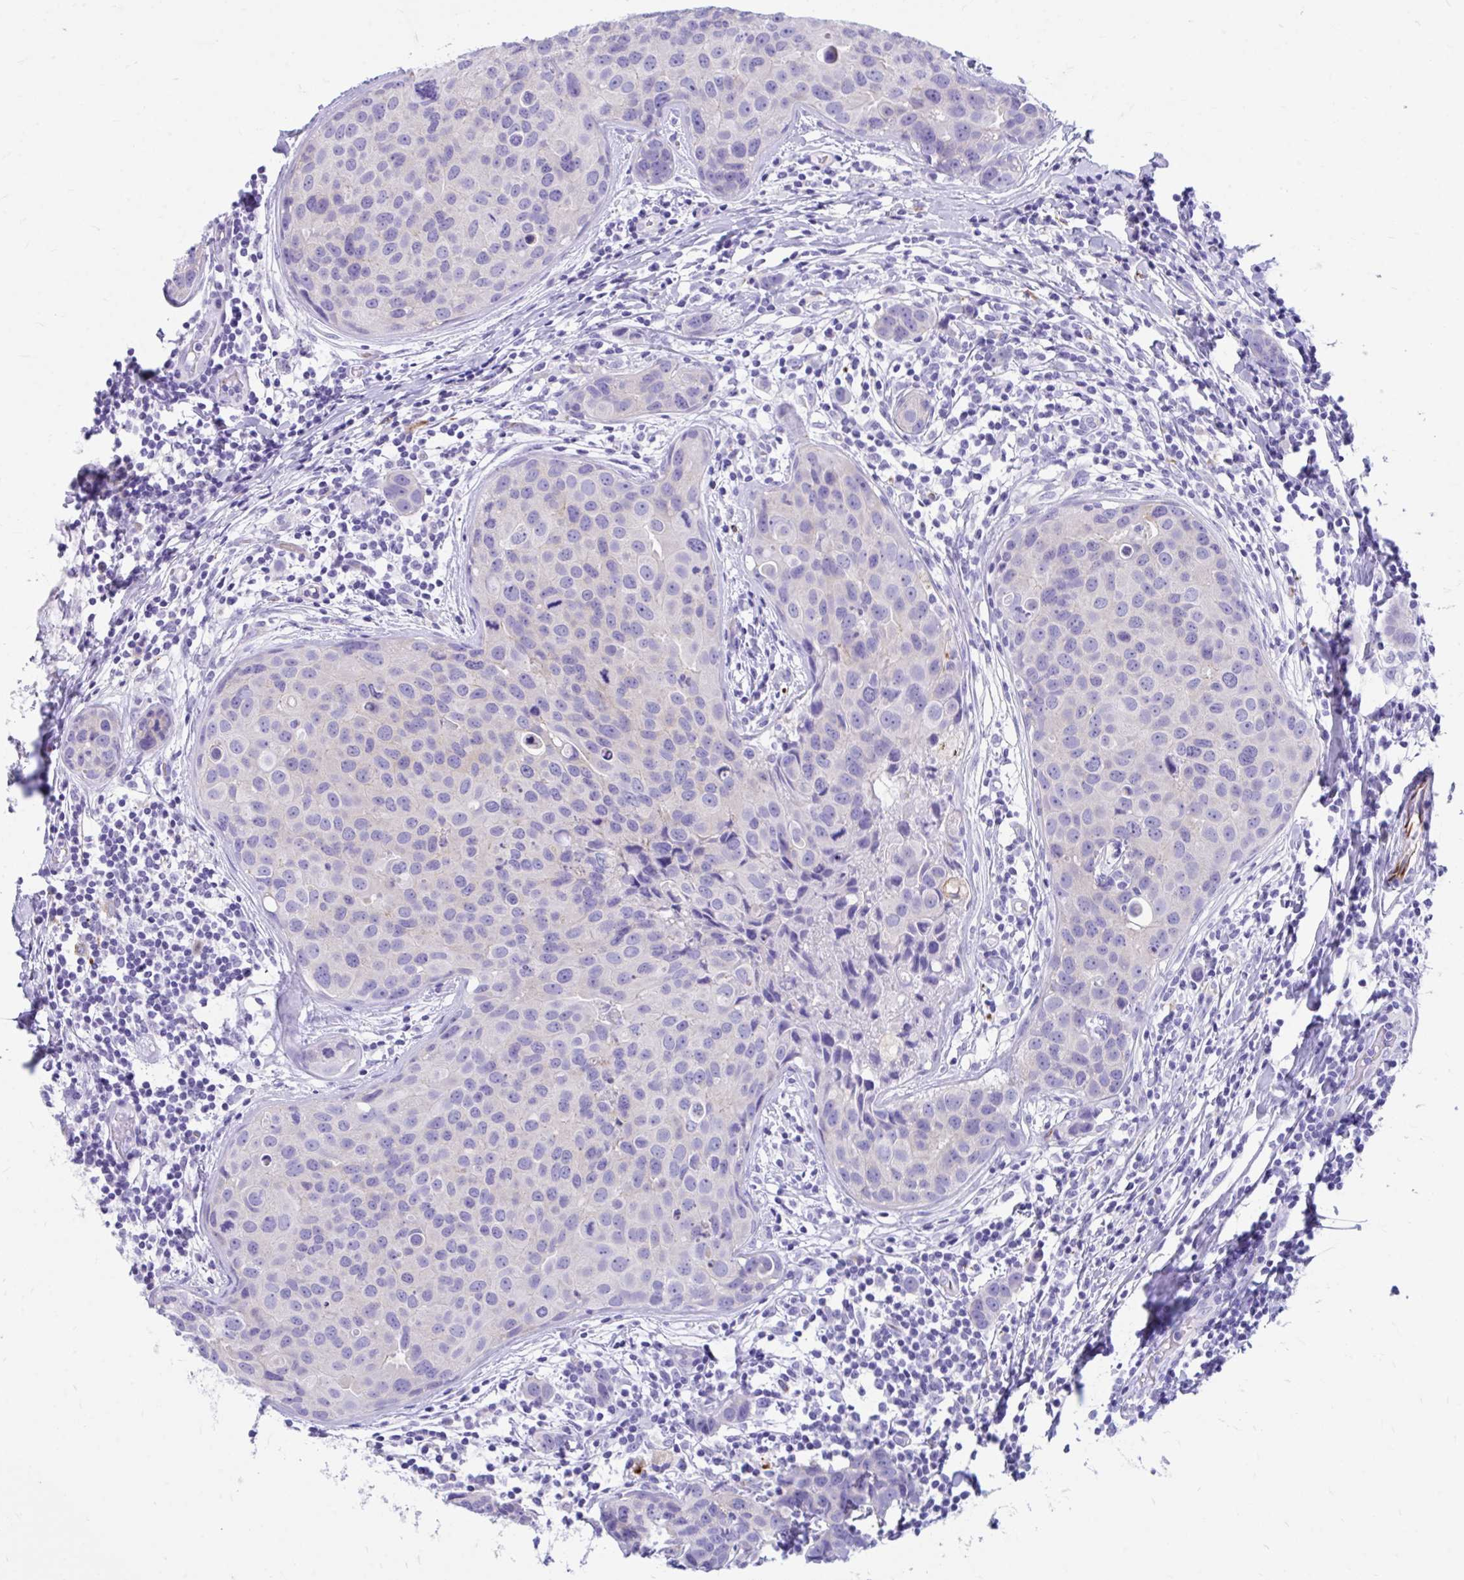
{"staining": {"intensity": "negative", "quantity": "none", "location": "none"}, "tissue": "breast cancer", "cell_type": "Tumor cells", "image_type": "cancer", "snomed": [{"axis": "morphology", "description": "Duct carcinoma"}, {"axis": "topography", "description": "Breast"}], "caption": "This is an immunohistochemistry (IHC) histopathology image of breast cancer. There is no positivity in tumor cells.", "gene": "ZNF699", "patient": {"sex": "female", "age": 24}}